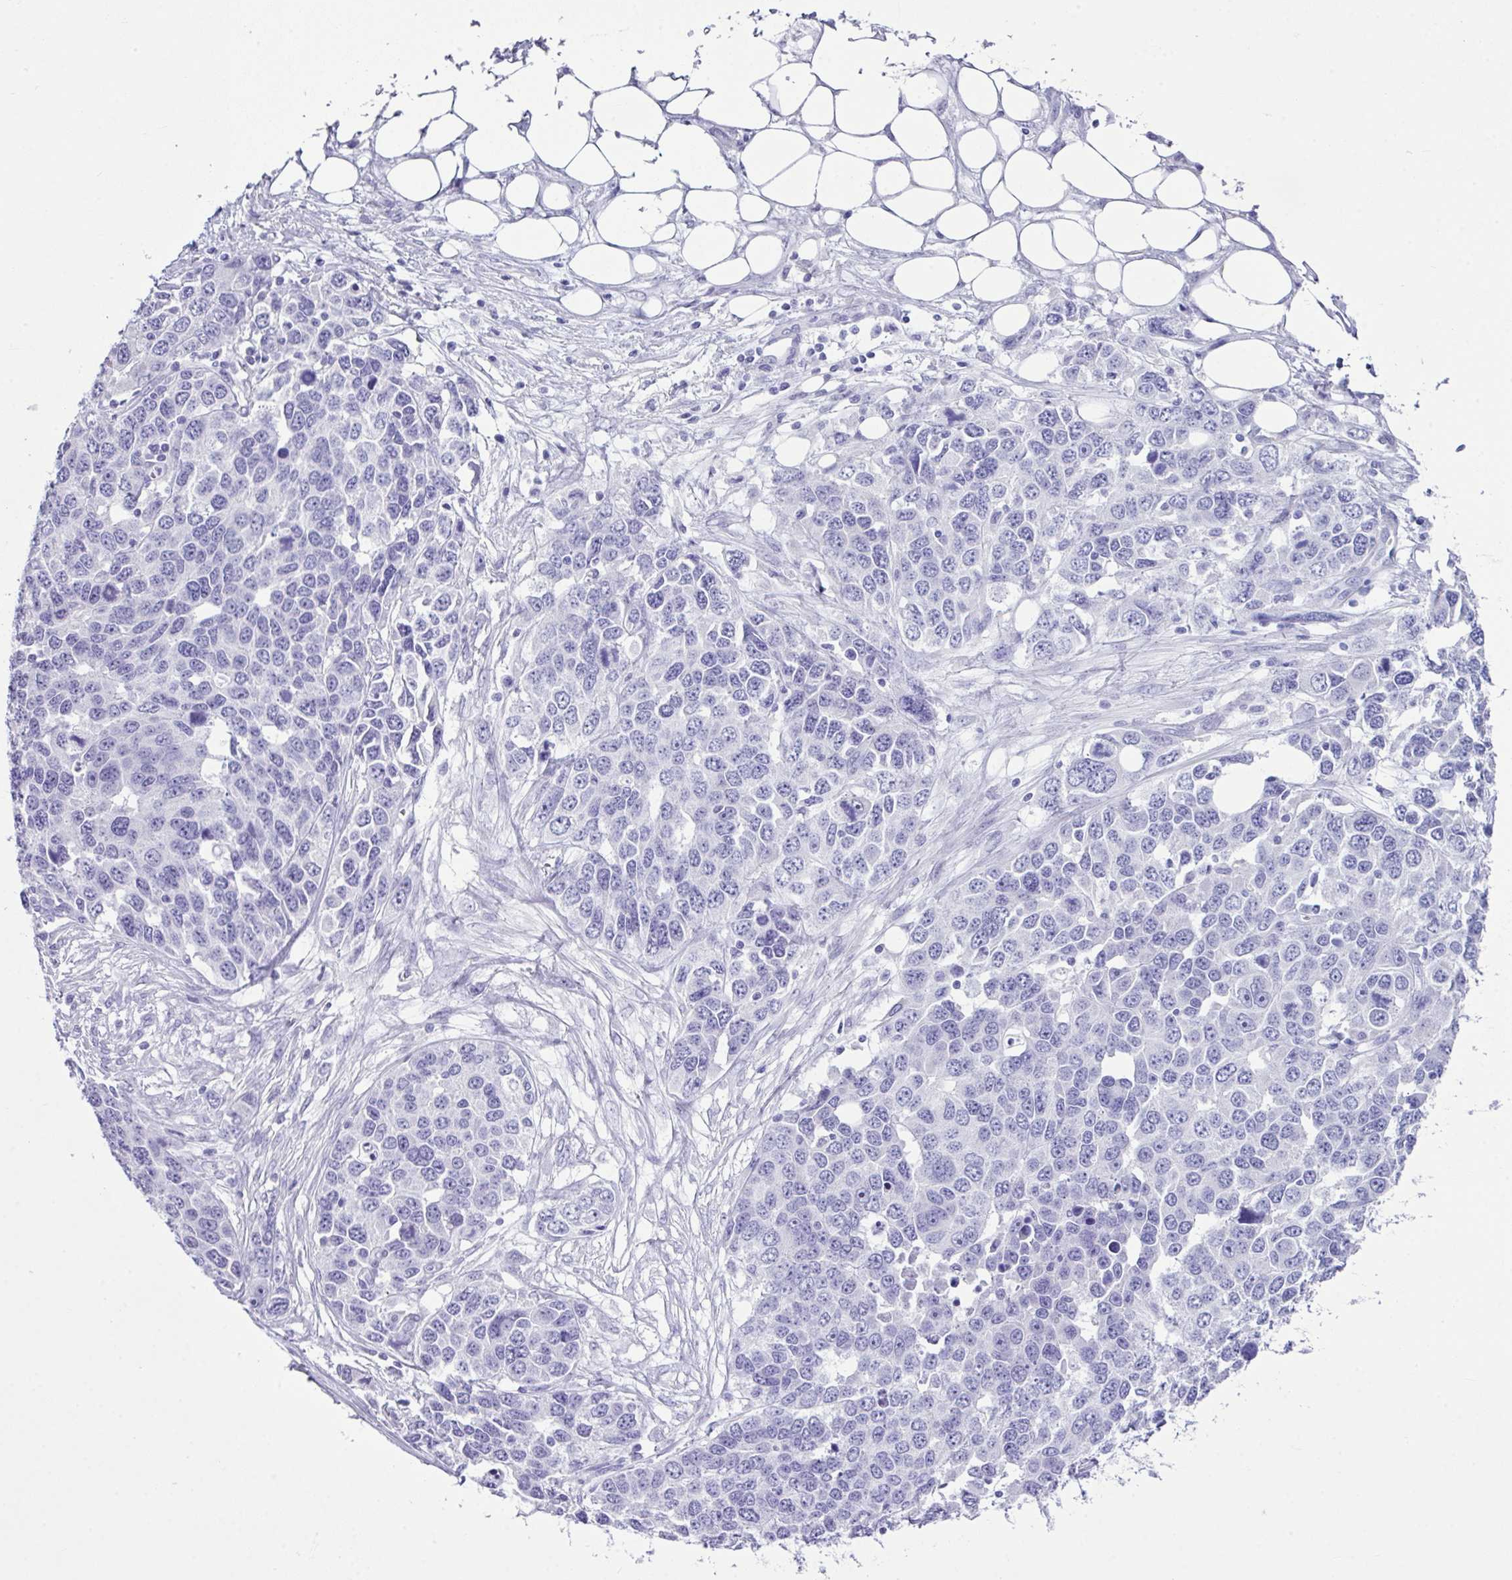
{"staining": {"intensity": "negative", "quantity": "none", "location": "none"}, "tissue": "ovarian cancer", "cell_type": "Tumor cells", "image_type": "cancer", "snomed": [{"axis": "morphology", "description": "Cystadenocarcinoma, serous, NOS"}, {"axis": "topography", "description": "Ovary"}], "caption": "Ovarian cancer stained for a protein using IHC demonstrates no expression tumor cells.", "gene": "LGALS4", "patient": {"sex": "female", "age": 76}}